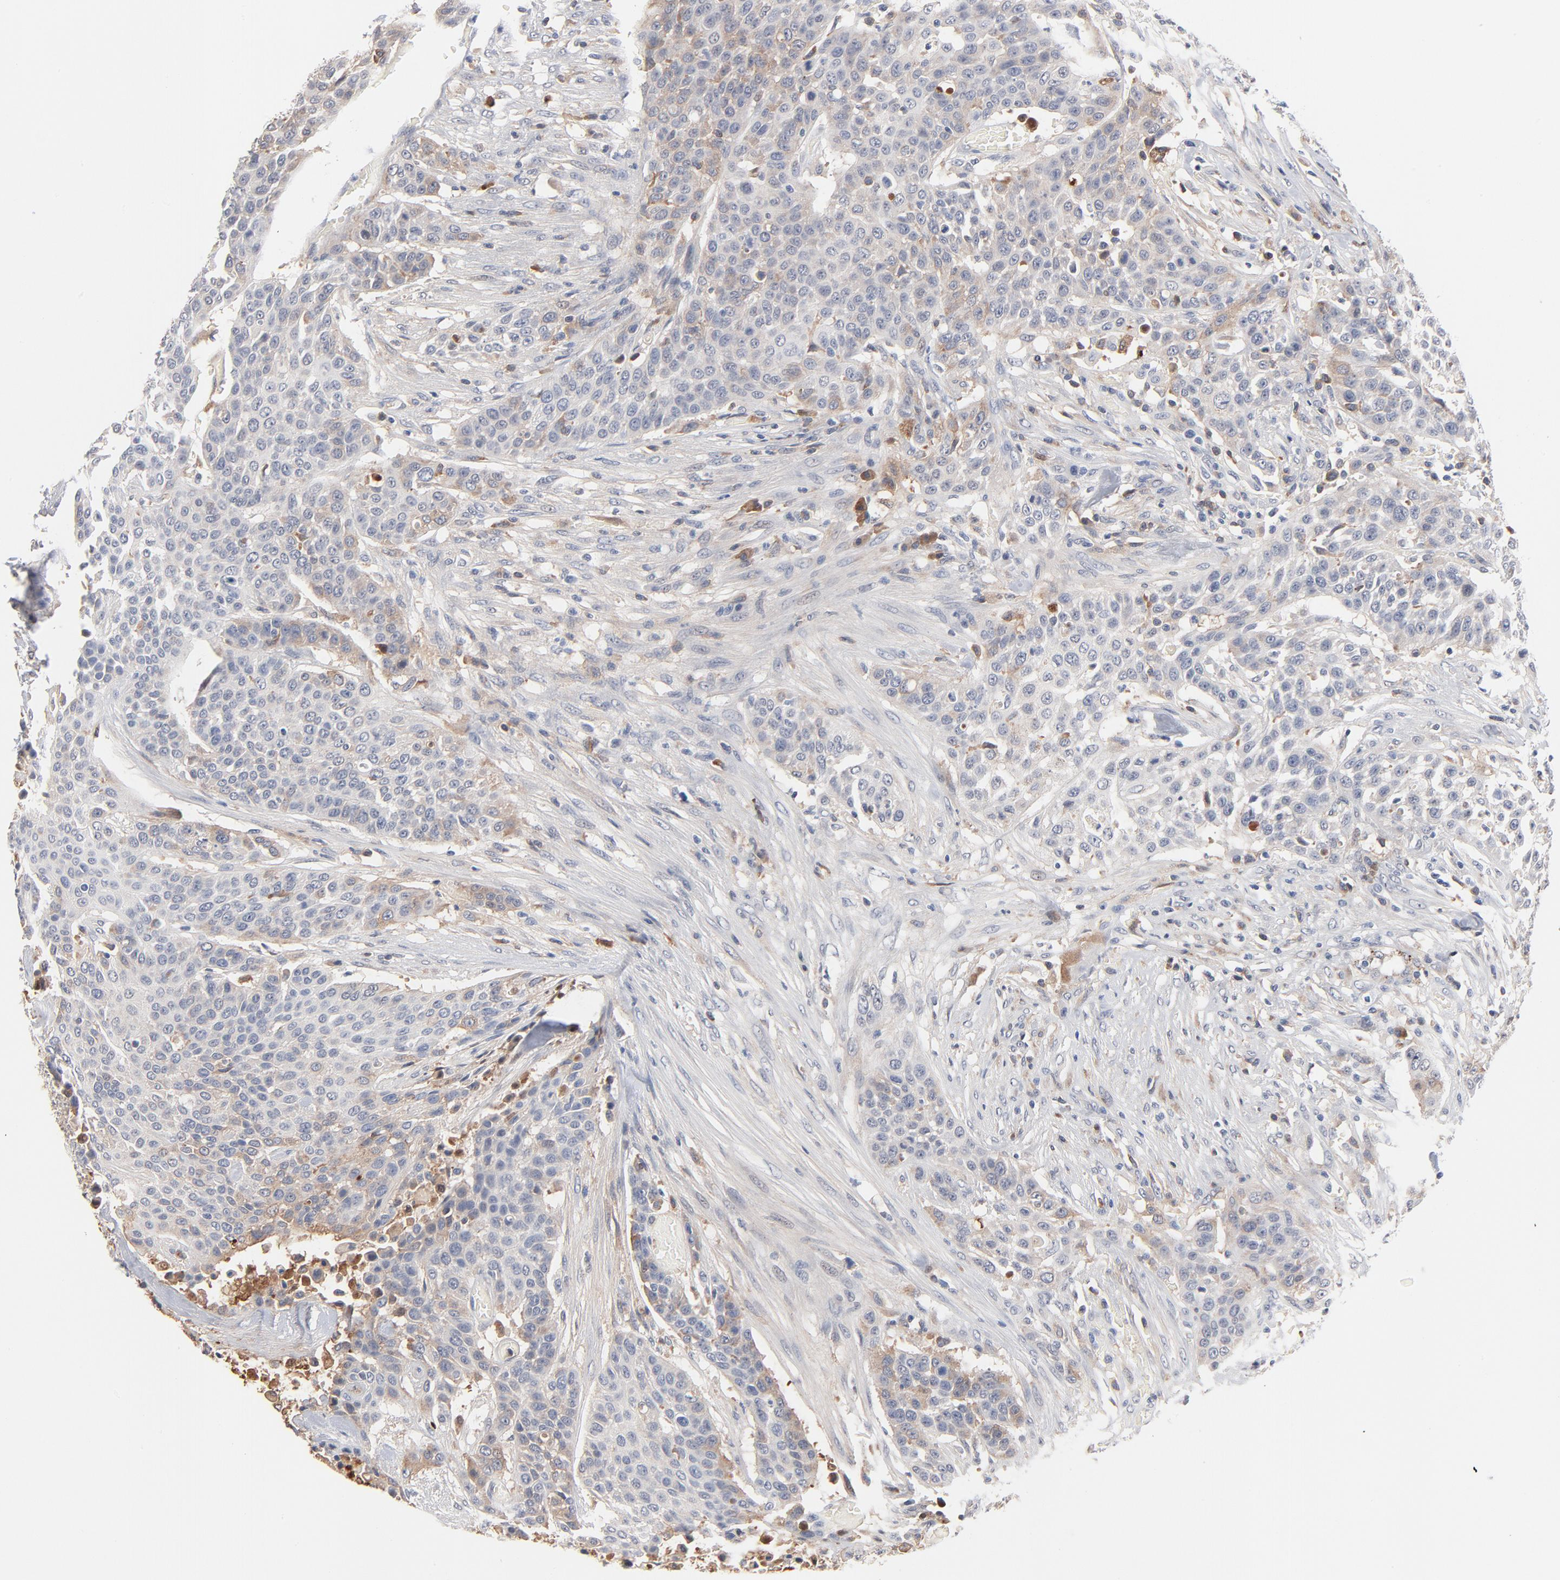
{"staining": {"intensity": "weak", "quantity": "<25%", "location": "cytoplasmic/membranous"}, "tissue": "urothelial cancer", "cell_type": "Tumor cells", "image_type": "cancer", "snomed": [{"axis": "morphology", "description": "Urothelial carcinoma, High grade"}, {"axis": "topography", "description": "Urinary bladder"}], "caption": "Immunohistochemical staining of human high-grade urothelial carcinoma shows no significant expression in tumor cells.", "gene": "SERPINA4", "patient": {"sex": "male", "age": 74}}